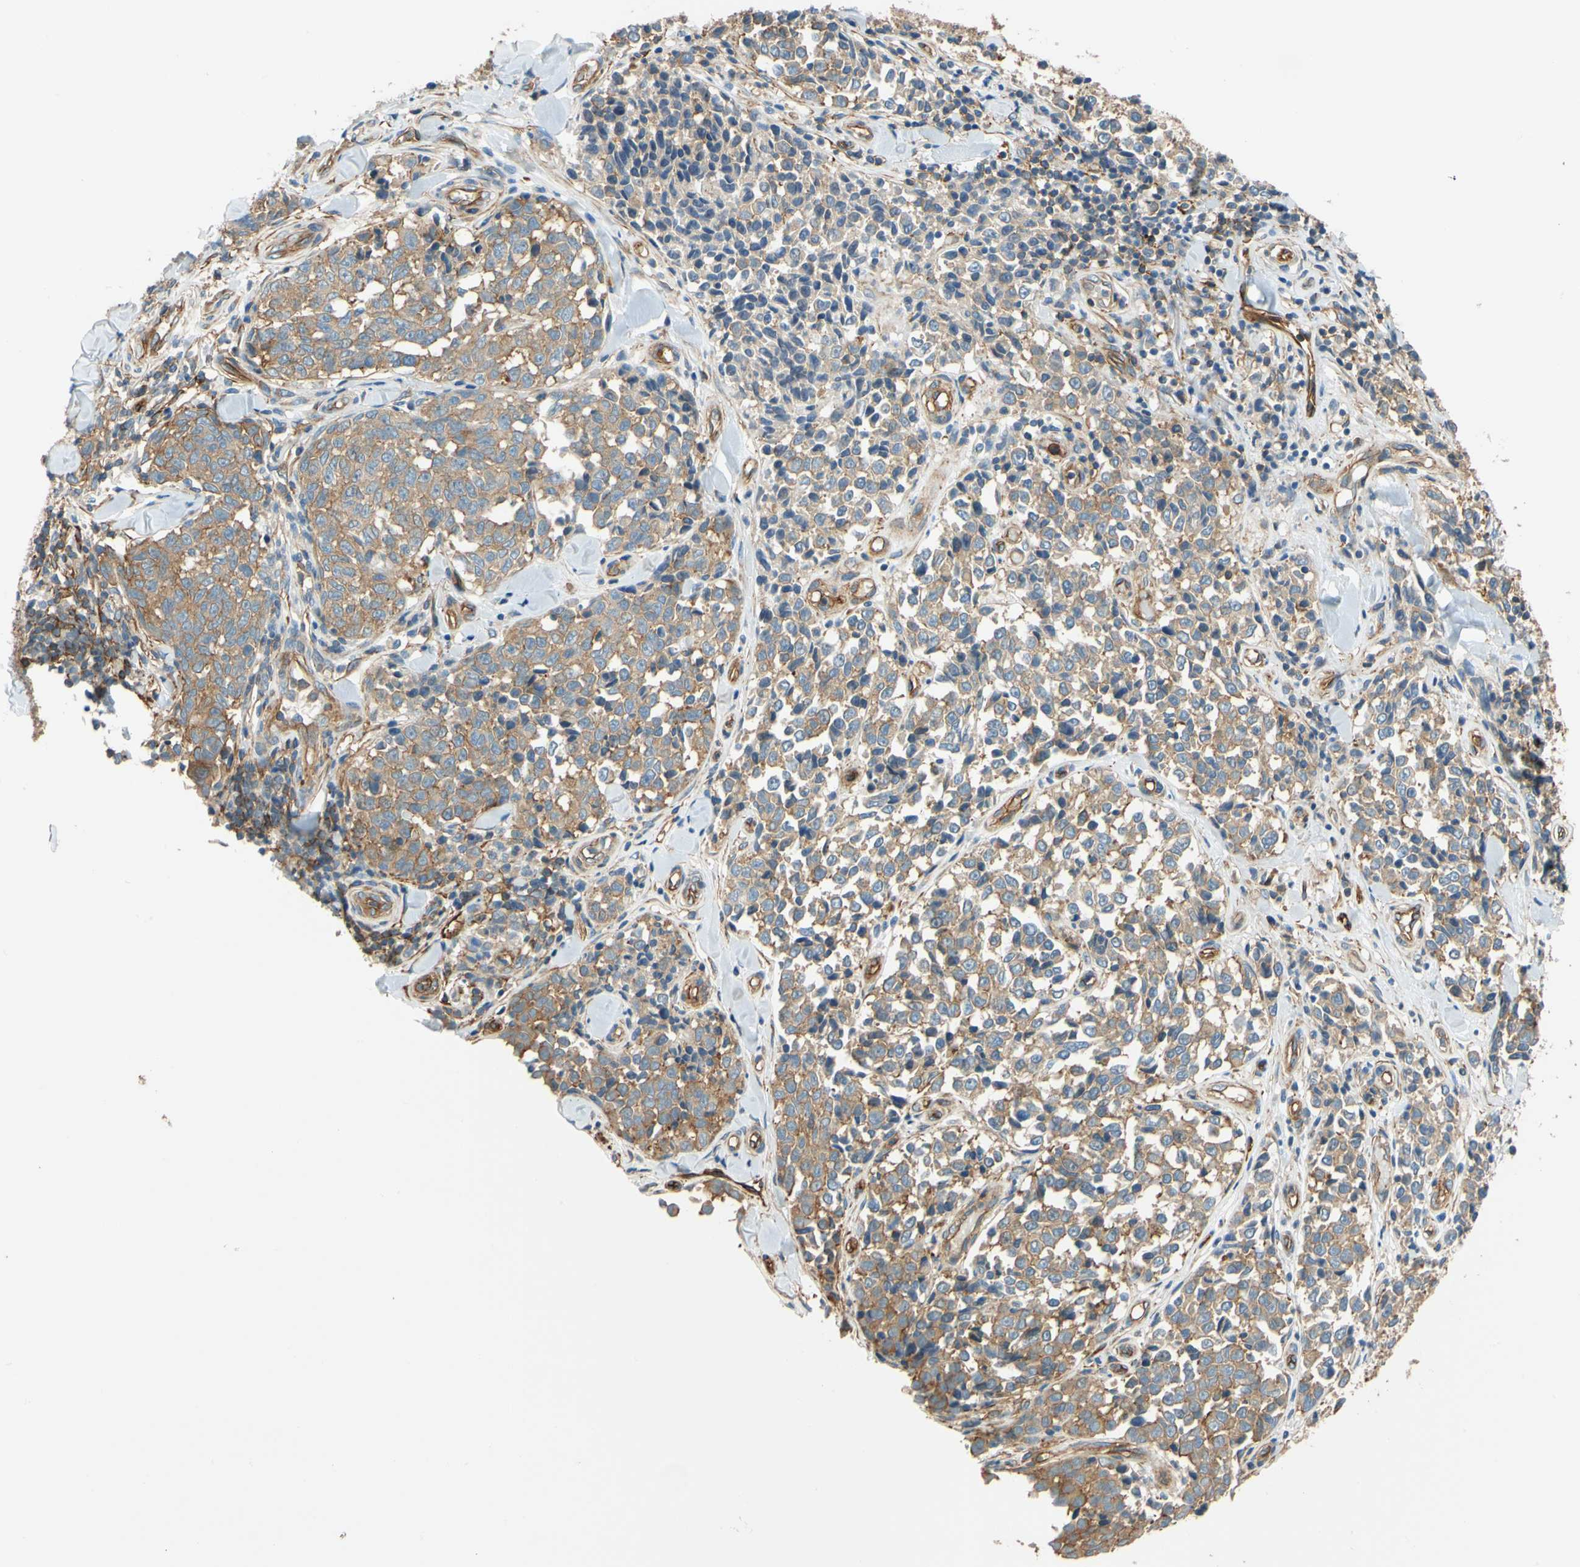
{"staining": {"intensity": "weak", "quantity": ">75%", "location": "cytoplasmic/membranous"}, "tissue": "melanoma", "cell_type": "Tumor cells", "image_type": "cancer", "snomed": [{"axis": "morphology", "description": "Malignant melanoma, NOS"}, {"axis": "topography", "description": "Skin"}], "caption": "Melanoma stained with a protein marker displays weak staining in tumor cells.", "gene": "SPTAN1", "patient": {"sex": "female", "age": 64}}